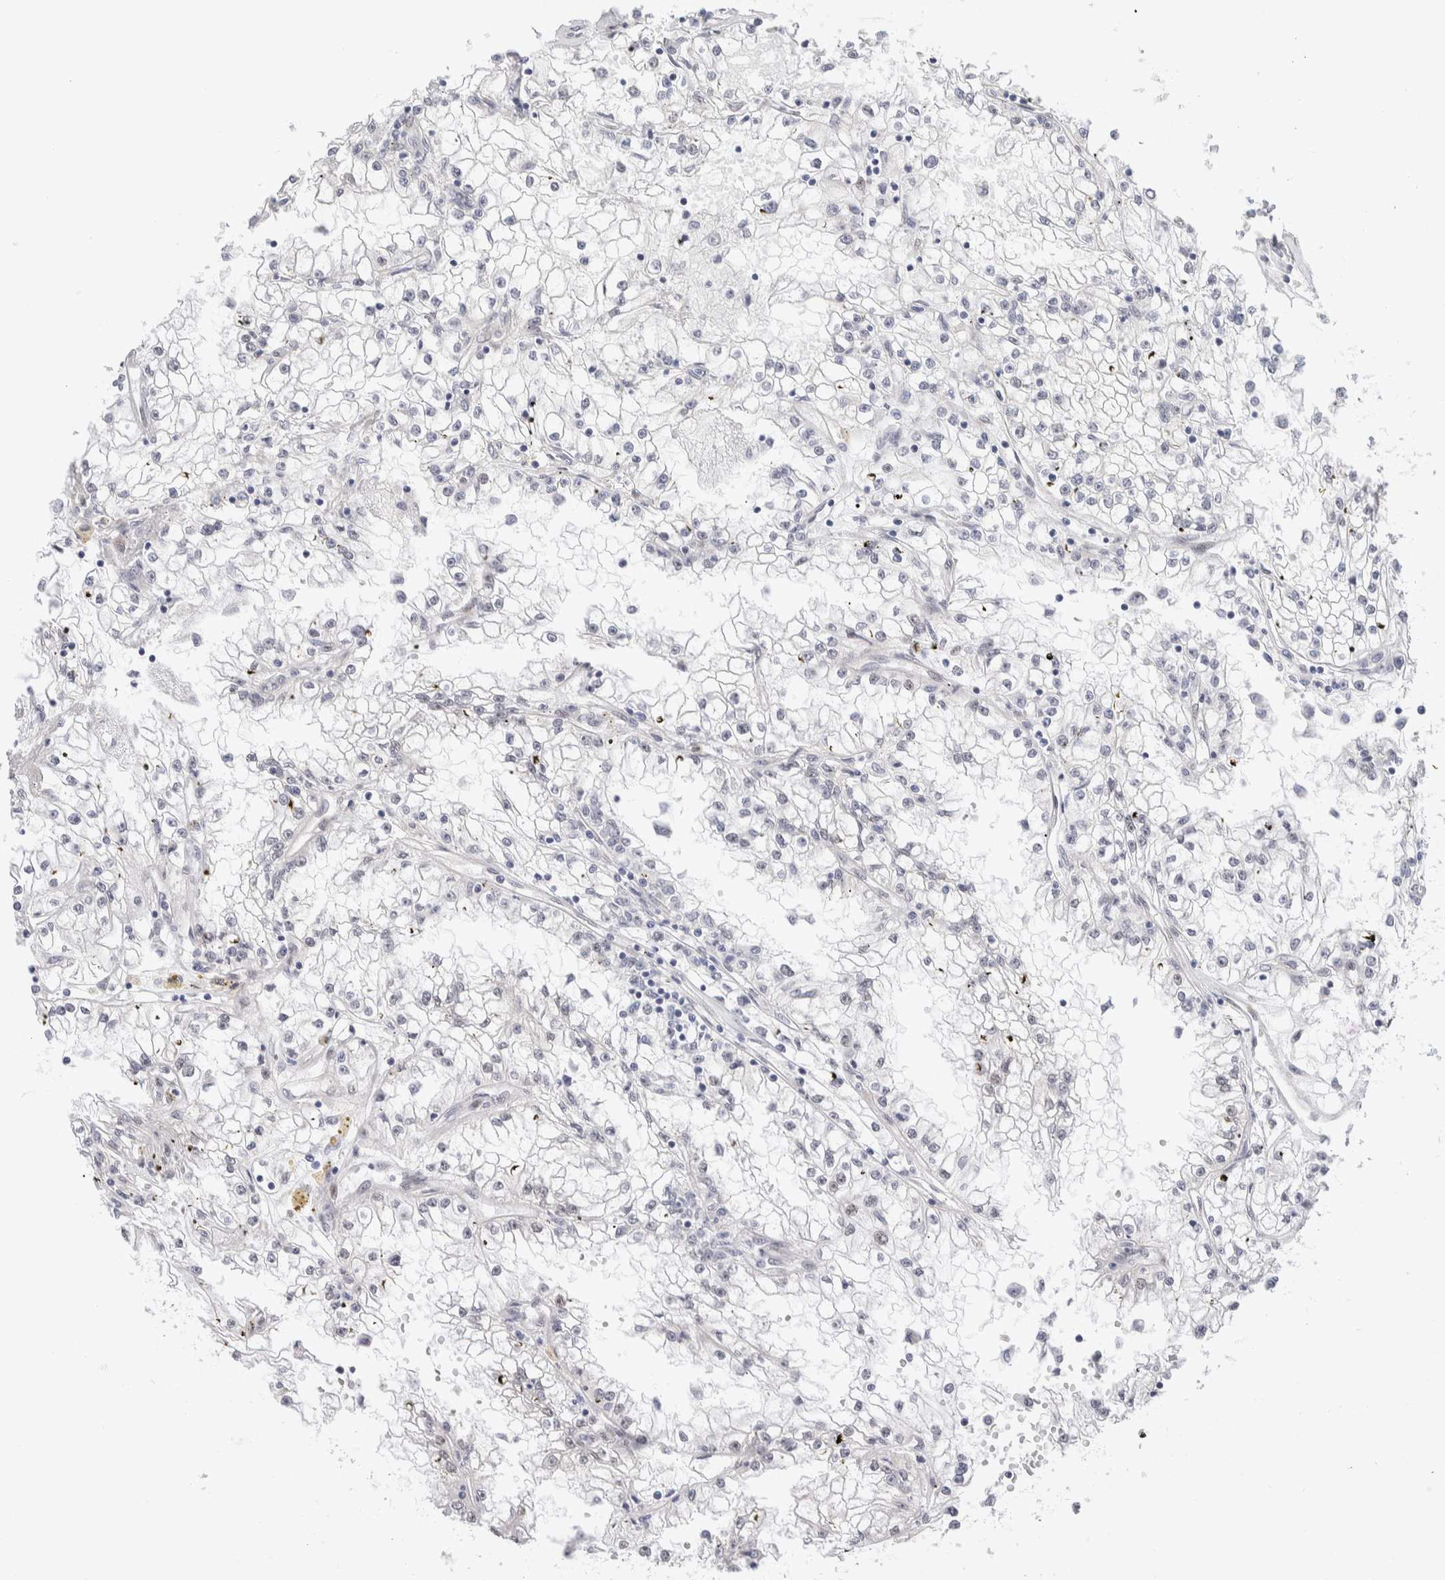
{"staining": {"intensity": "negative", "quantity": "none", "location": "none"}, "tissue": "renal cancer", "cell_type": "Tumor cells", "image_type": "cancer", "snomed": [{"axis": "morphology", "description": "Adenocarcinoma, NOS"}, {"axis": "topography", "description": "Kidney"}], "caption": "High magnification brightfield microscopy of renal cancer stained with DAB (3,3'-diaminobenzidine) (brown) and counterstained with hematoxylin (blue): tumor cells show no significant positivity. (DAB (3,3'-diaminobenzidine) immunohistochemistry with hematoxylin counter stain).", "gene": "NSMAF", "patient": {"sex": "male", "age": 56}}